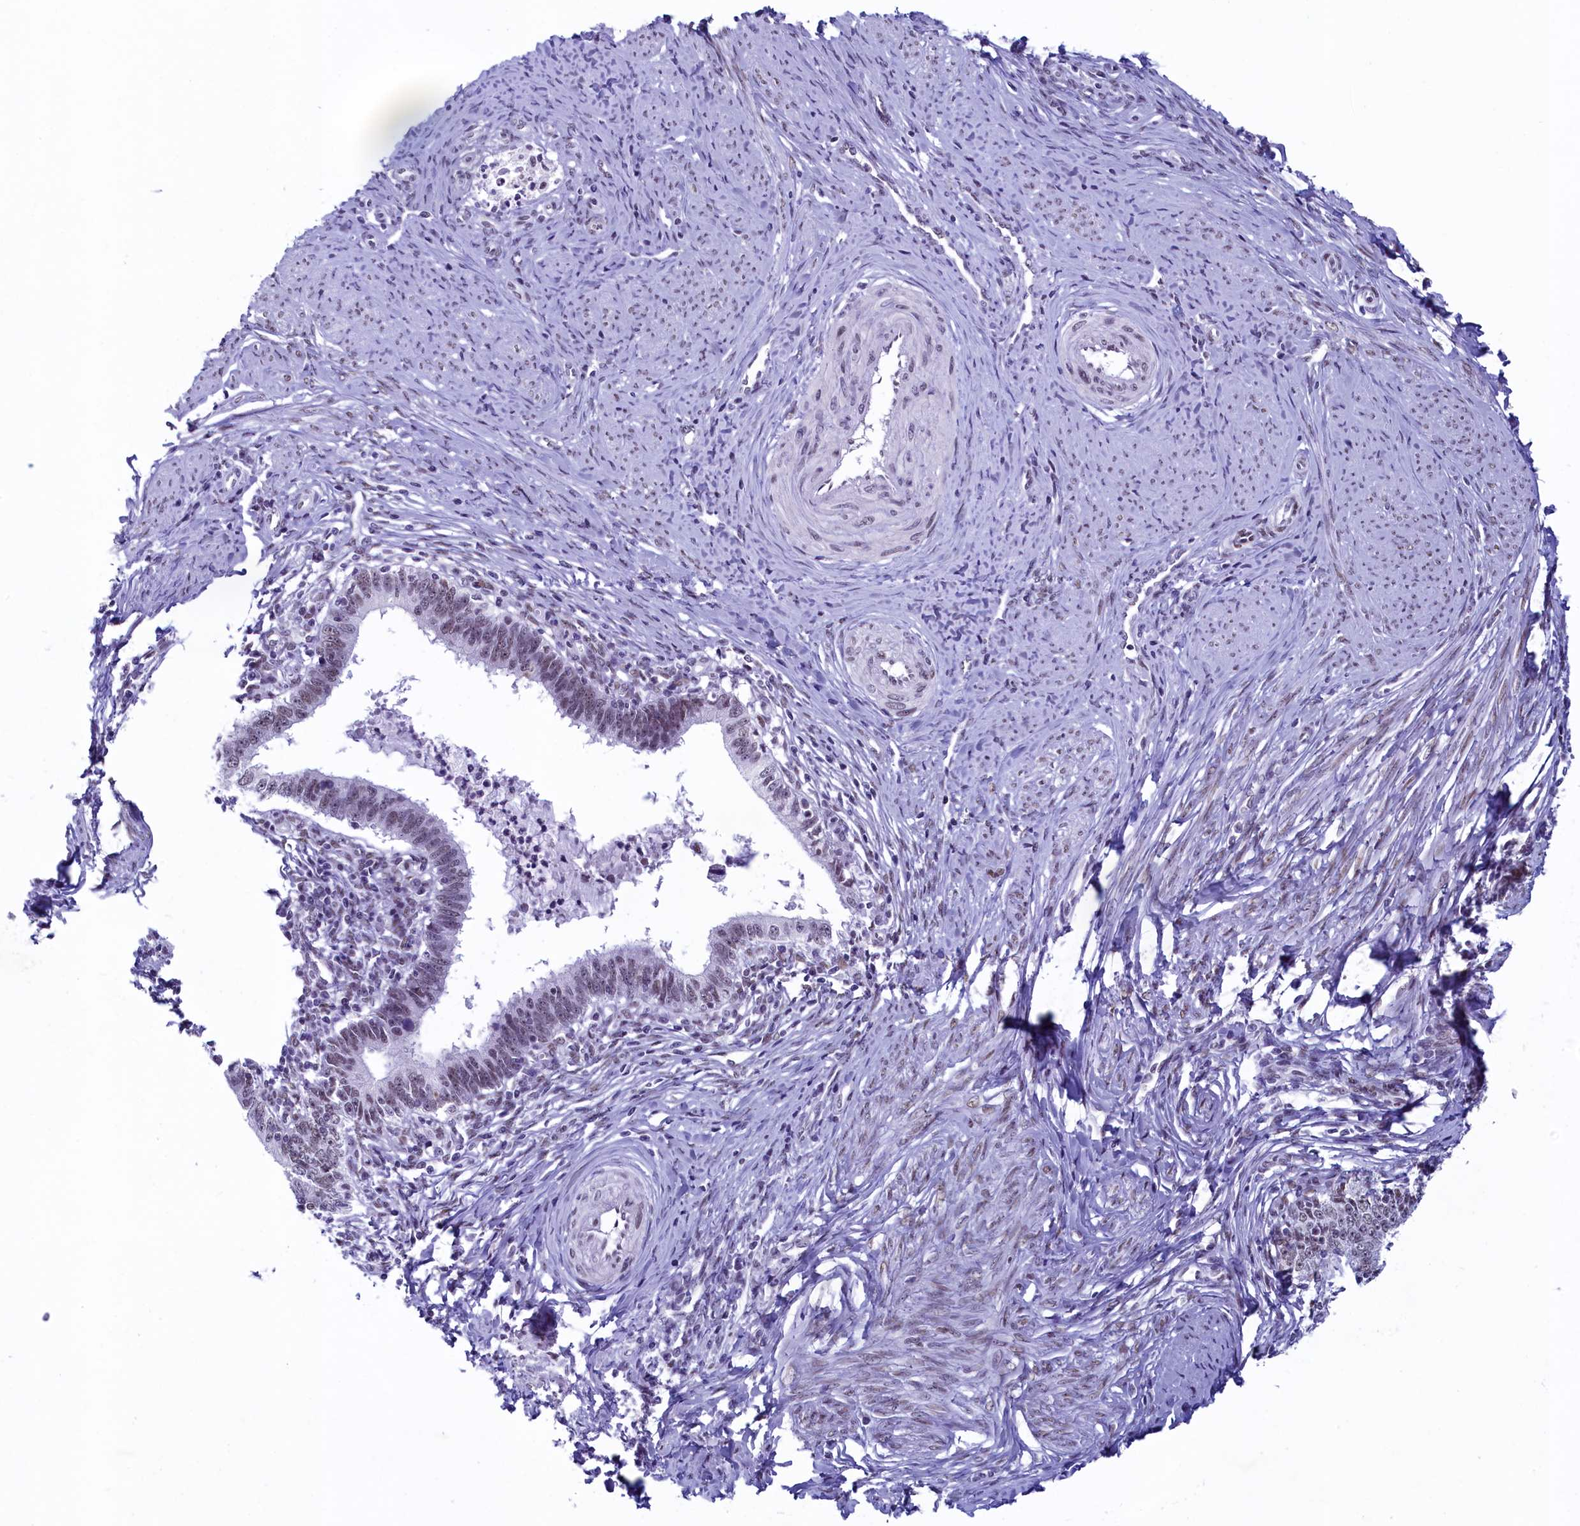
{"staining": {"intensity": "moderate", "quantity": "25%-75%", "location": "nuclear"}, "tissue": "cervical cancer", "cell_type": "Tumor cells", "image_type": "cancer", "snomed": [{"axis": "morphology", "description": "Adenocarcinoma, NOS"}, {"axis": "topography", "description": "Cervix"}], "caption": "IHC of cervical adenocarcinoma displays medium levels of moderate nuclear positivity in about 25%-75% of tumor cells. IHC stains the protein of interest in brown and the nuclei are stained blue.", "gene": "SUGP2", "patient": {"sex": "female", "age": 36}}